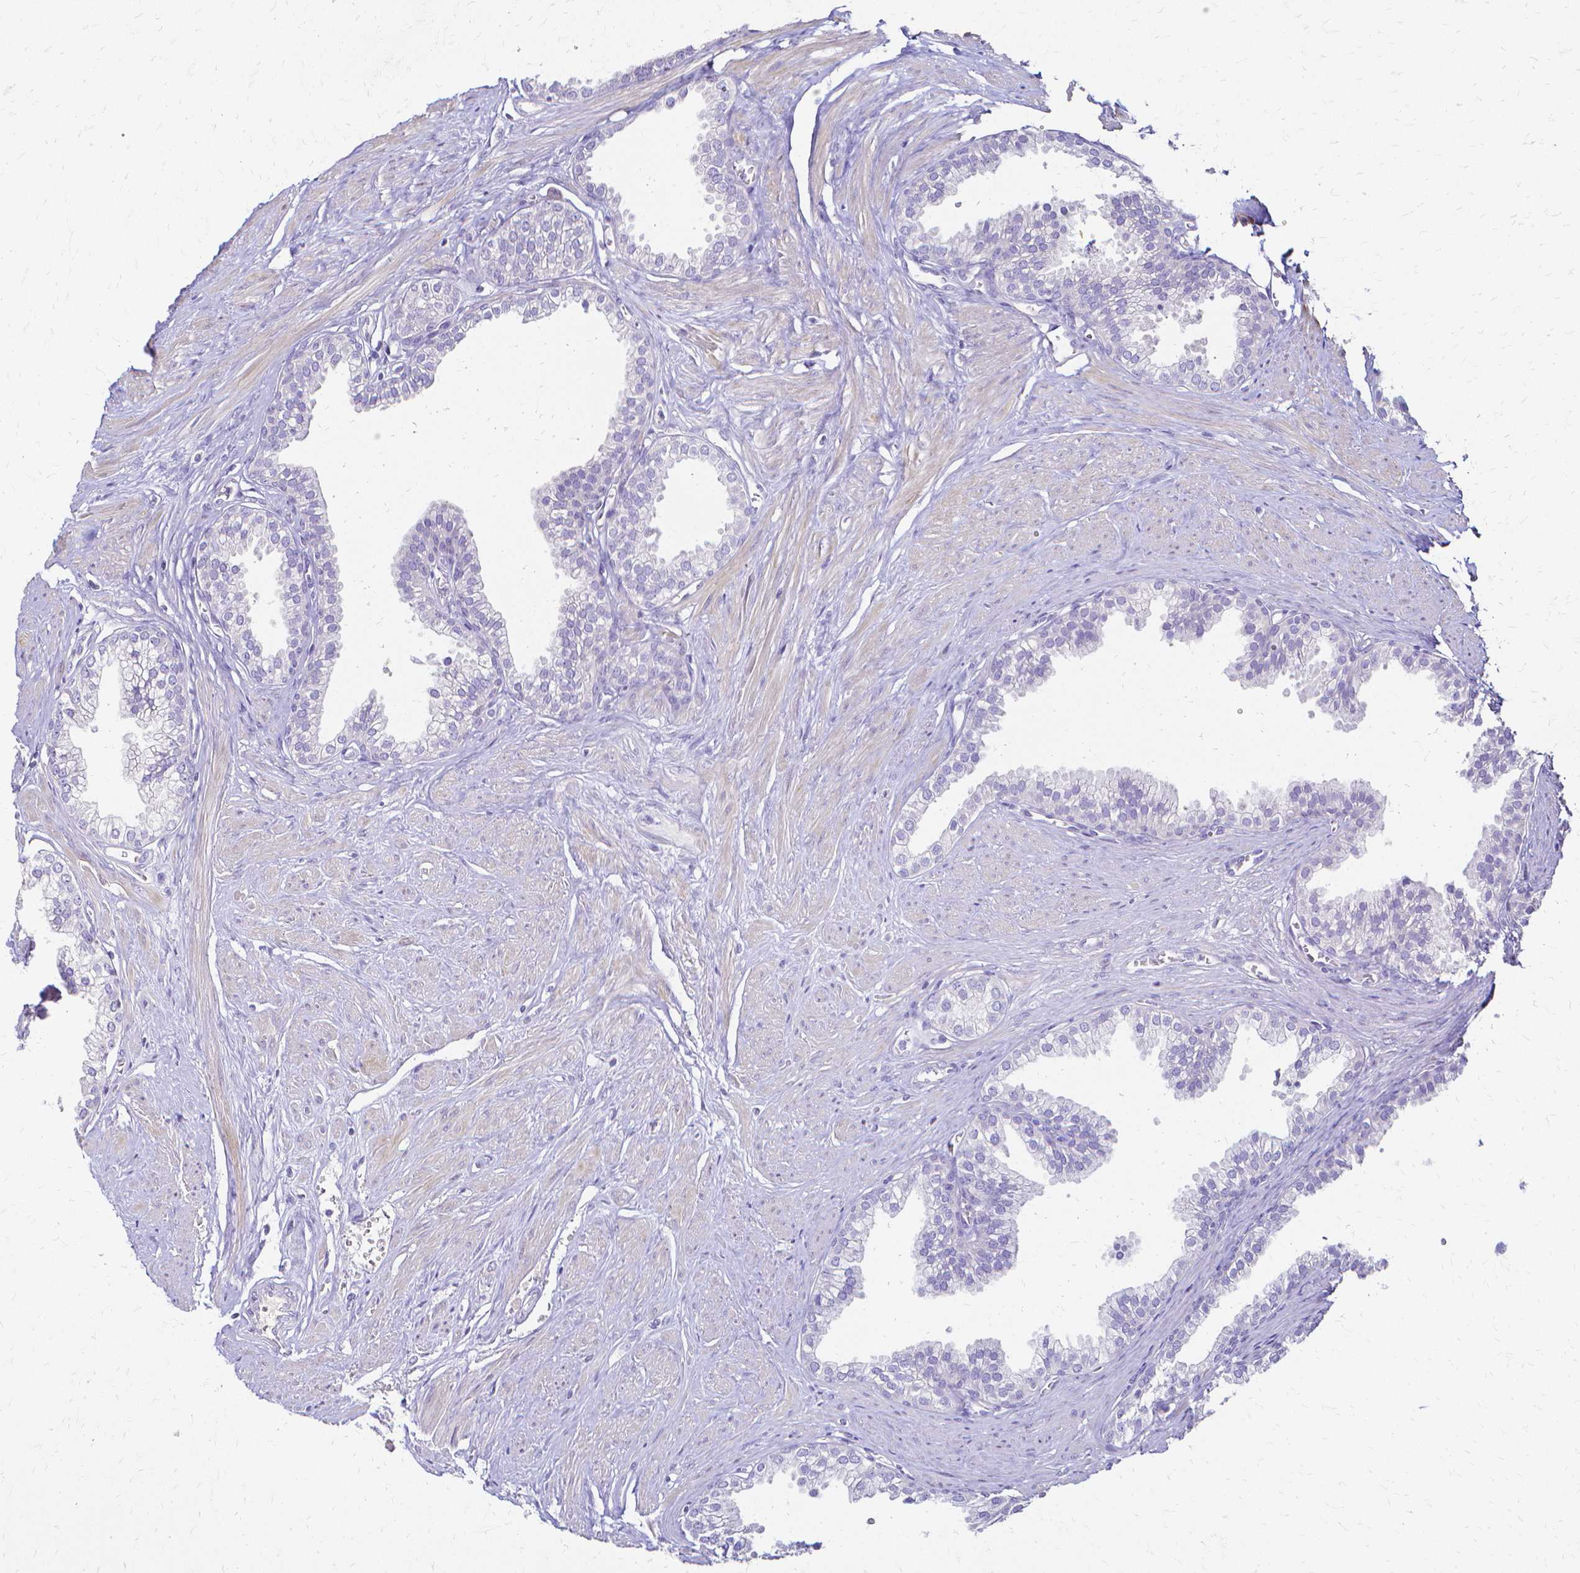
{"staining": {"intensity": "negative", "quantity": "none", "location": "none"}, "tissue": "prostate", "cell_type": "Glandular cells", "image_type": "normal", "snomed": [{"axis": "morphology", "description": "Normal tissue, NOS"}, {"axis": "topography", "description": "Prostate"}, {"axis": "topography", "description": "Peripheral nerve tissue"}], "caption": "There is no significant staining in glandular cells of prostate. Nuclei are stained in blue.", "gene": "CCNB1", "patient": {"sex": "male", "age": 55}}